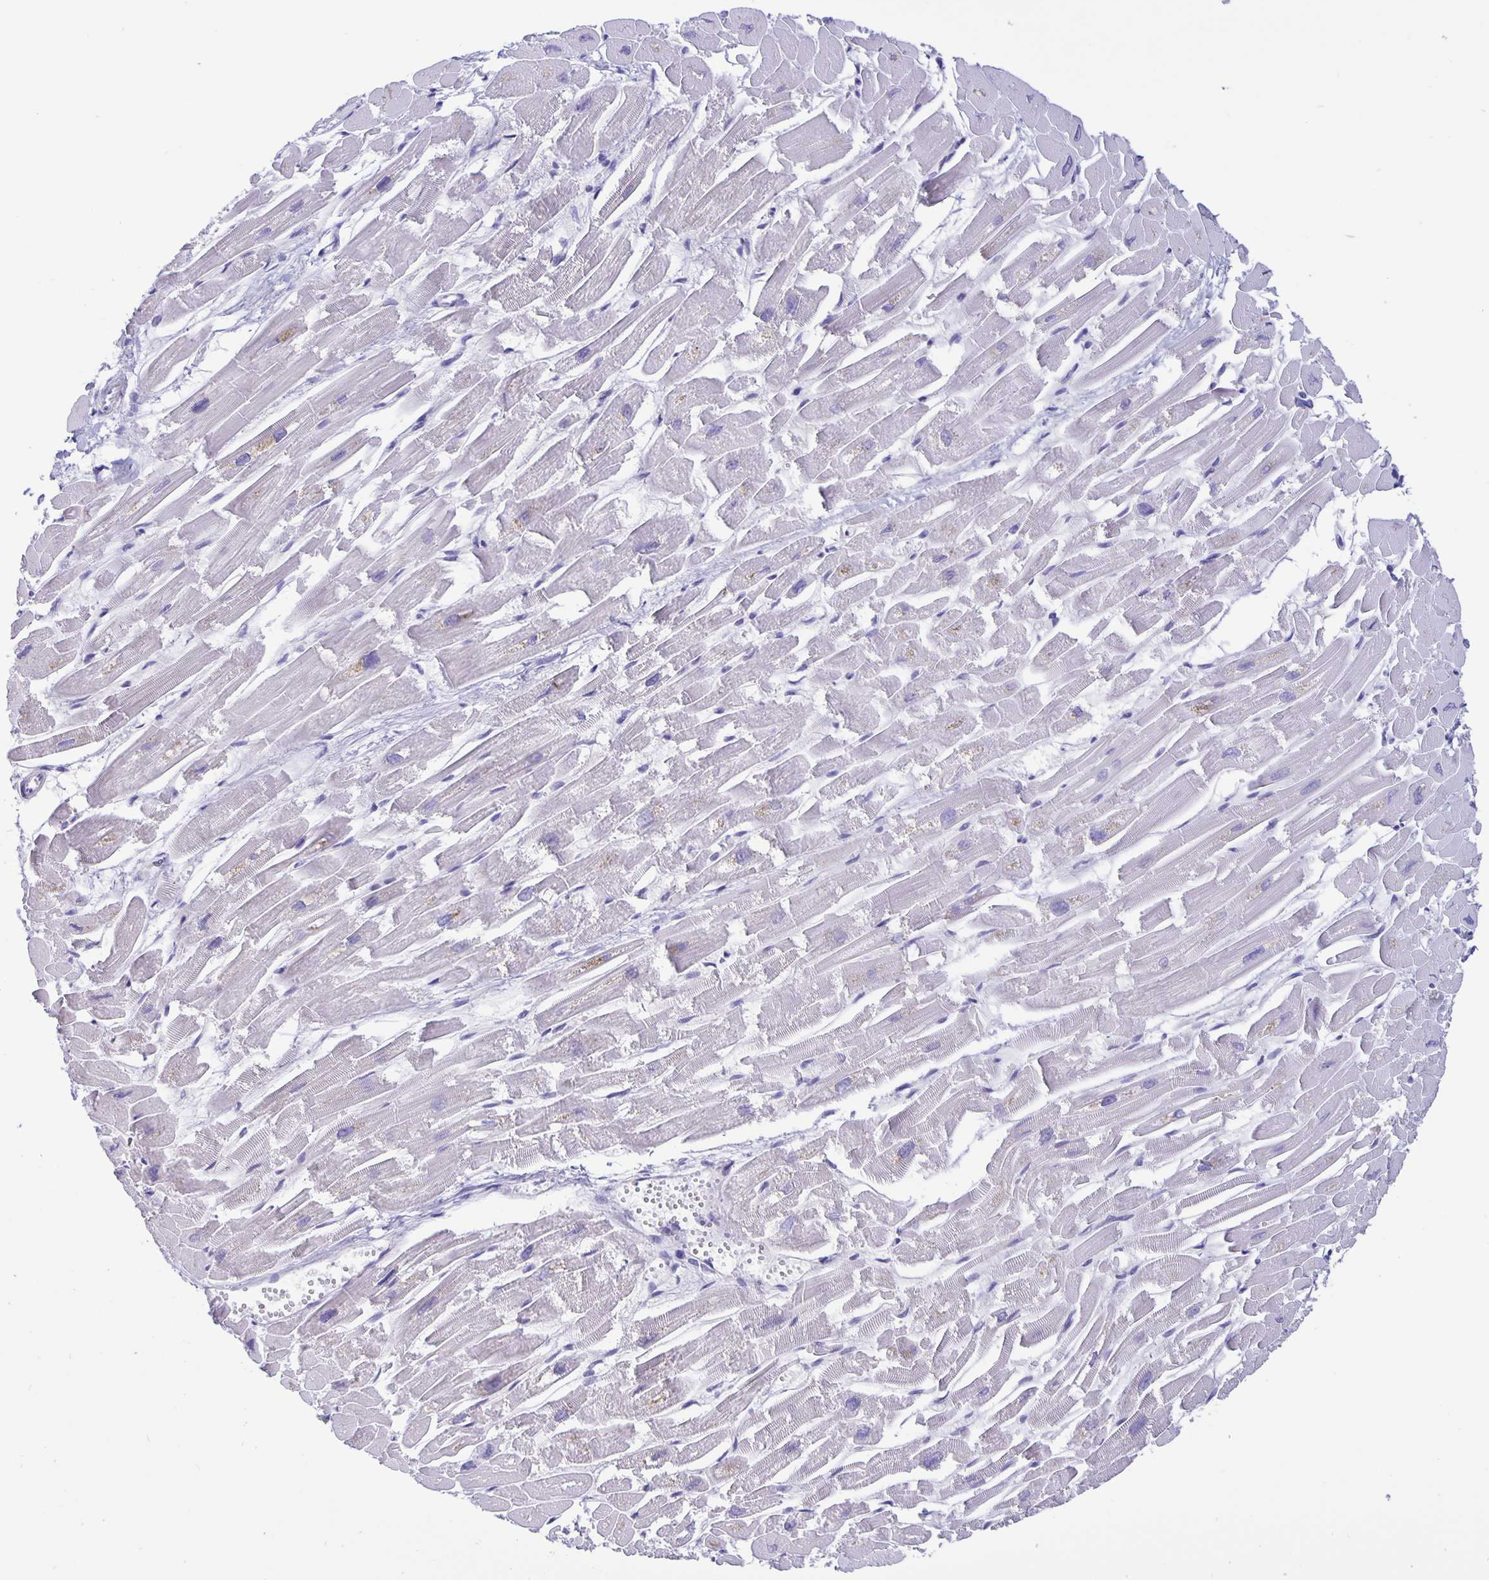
{"staining": {"intensity": "negative", "quantity": "none", "location": "none"}, "tissue": "heart muscle", "cell_type": "Cardiomyocytes", "image_type": "normal", "snomed": [{"axis": "morphology", "description": "Normal tissue, NOS"}, {"axis": "topography", "description": "Heart"}], "caption": "High magnification brightfield microscopy of unremarkable heart muscle stained with DAB (3,3'-diaminobenzidine) (brown) and counterstained with hematoxylin (blue): cardiomyocytes show no significant staining.", "gene": "ERMN", "patient": {"sex": "male", "age": 54}}